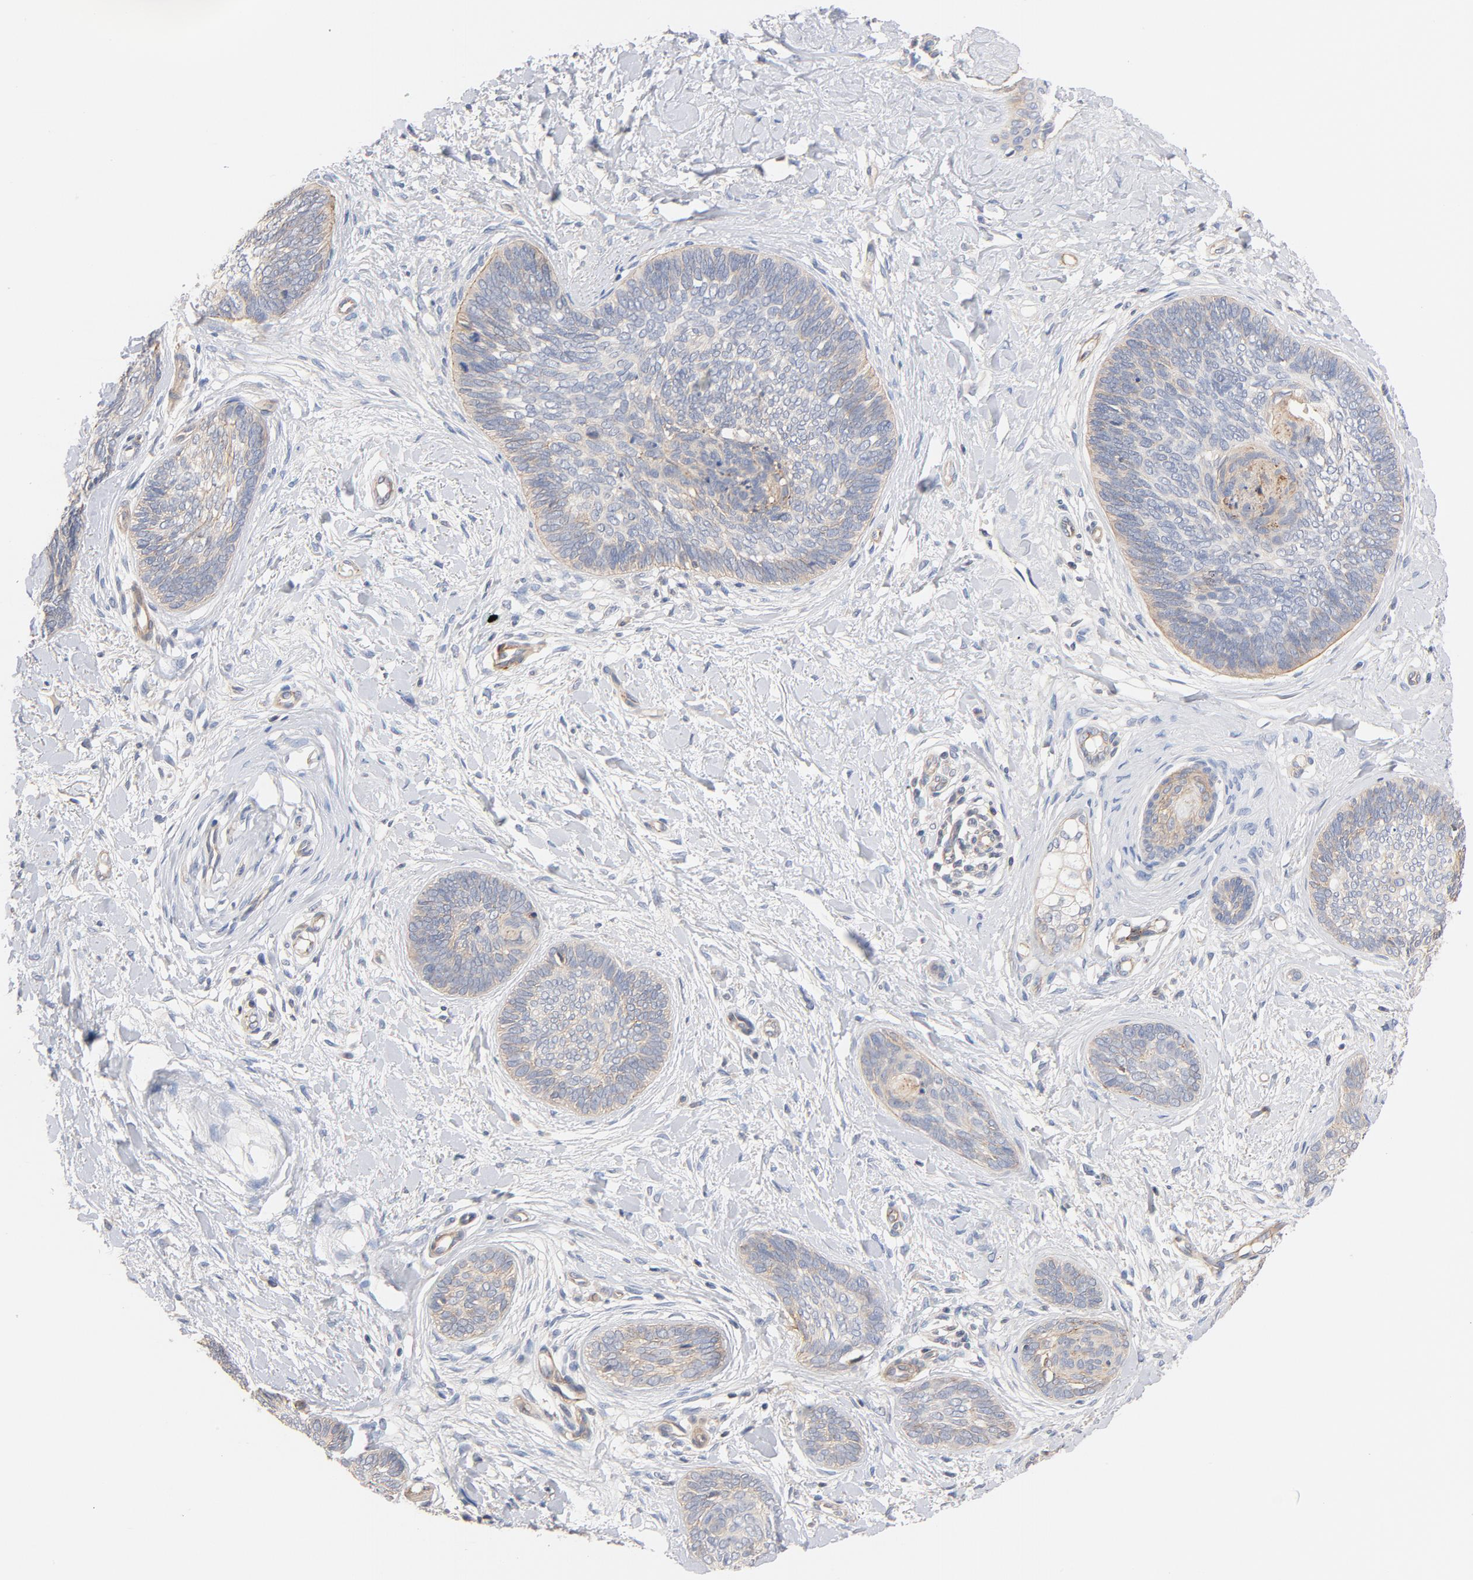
{"staining": {"intensity": "weak", "quantity": "25%-75%", "location": "cytoplasmic/membranous"}, "tissue": "skin cancer", "cell_type": "Tumor cells", "image_type": "cancer", "snomed": [{"axis": "morphology", "description": "Basal cell carcinoma"}, {"axis": "topography", "description": "Skin"}], "caption": "Human skin basal cell carcinoma stained for a protein (brown) exhibits weak cytoplasmic/membranous positive staining in about 25%-75% of tumor cells.", "gene": "STRN3", "patient": {"sex": "female", "age": 81}}